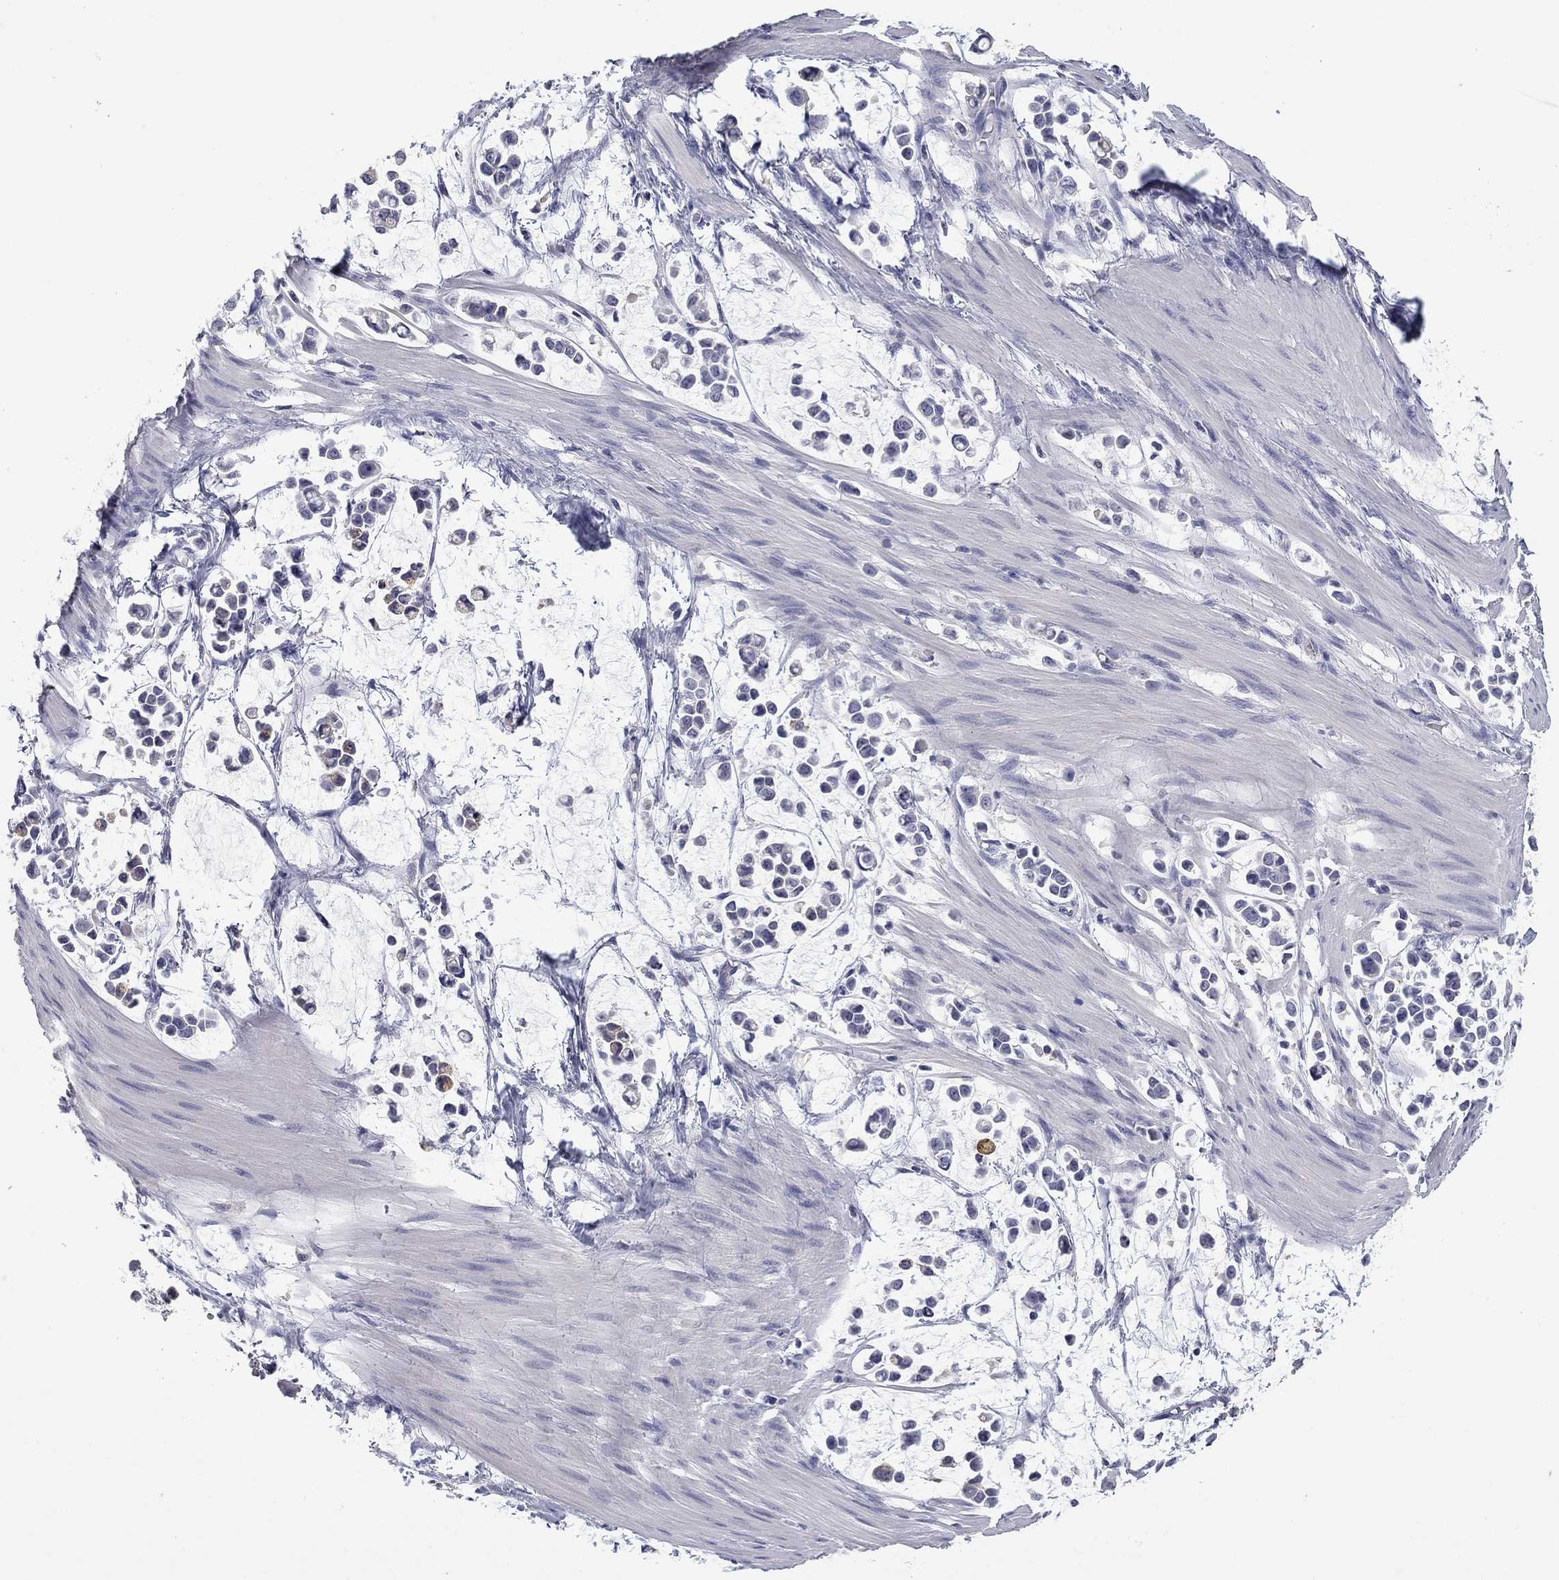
{"staining": {"intensity": "negative", "quantity": "none", "location": "none"}, "tissue": "stomach cancer", "cell_type": "Tumor cells", "image_type": "cancer", "snomed": [{"axis": "morphology", "description": "Adenocarcinoma, NOS"}, {"axis": "topography", "description": "Stomach"}], "caption": "Photomicrograph shows no significant protein positivity in tumor cells of adenocarcinoma (stomach).", "gene": "PLEK", "patient": {"sex": "male", "age": 82}}